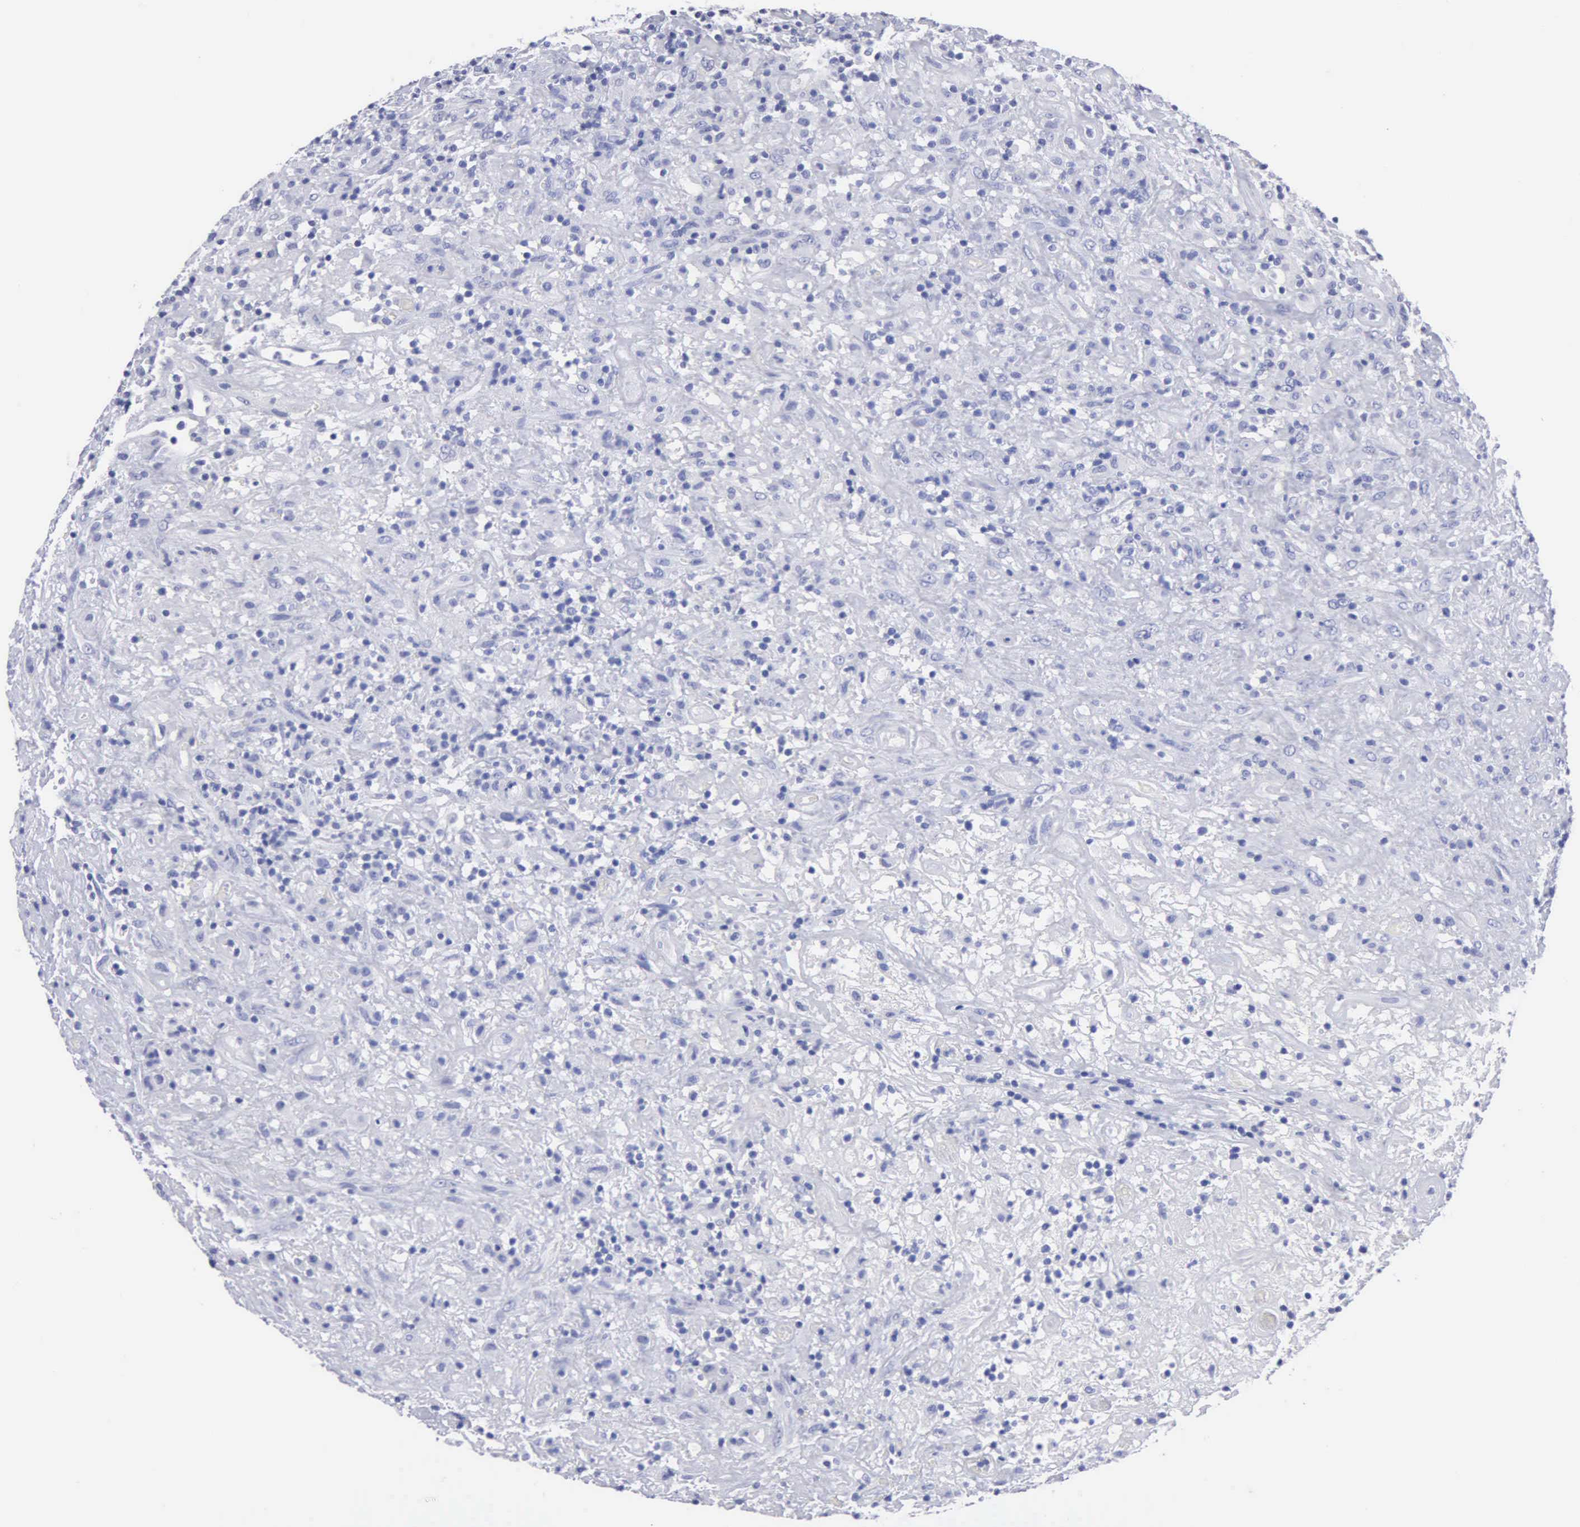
{"staining": {"intensity": "negative", "quantity": "none", "location": "none"}, "tissue": "lymphoma", "cell_type": "Tumor cells", "image_type": "cancer", "snomed": [{"axis": "morphology", "description": "Hodgkin's disease, NOS"}, {"axis": "topography", "description": "Lymph node"}], "caption": "Tumor cells show no significant positivity in lymphoma.", "gene": "CYP19A1", "patient": {"sex": "male", "age": 46}}